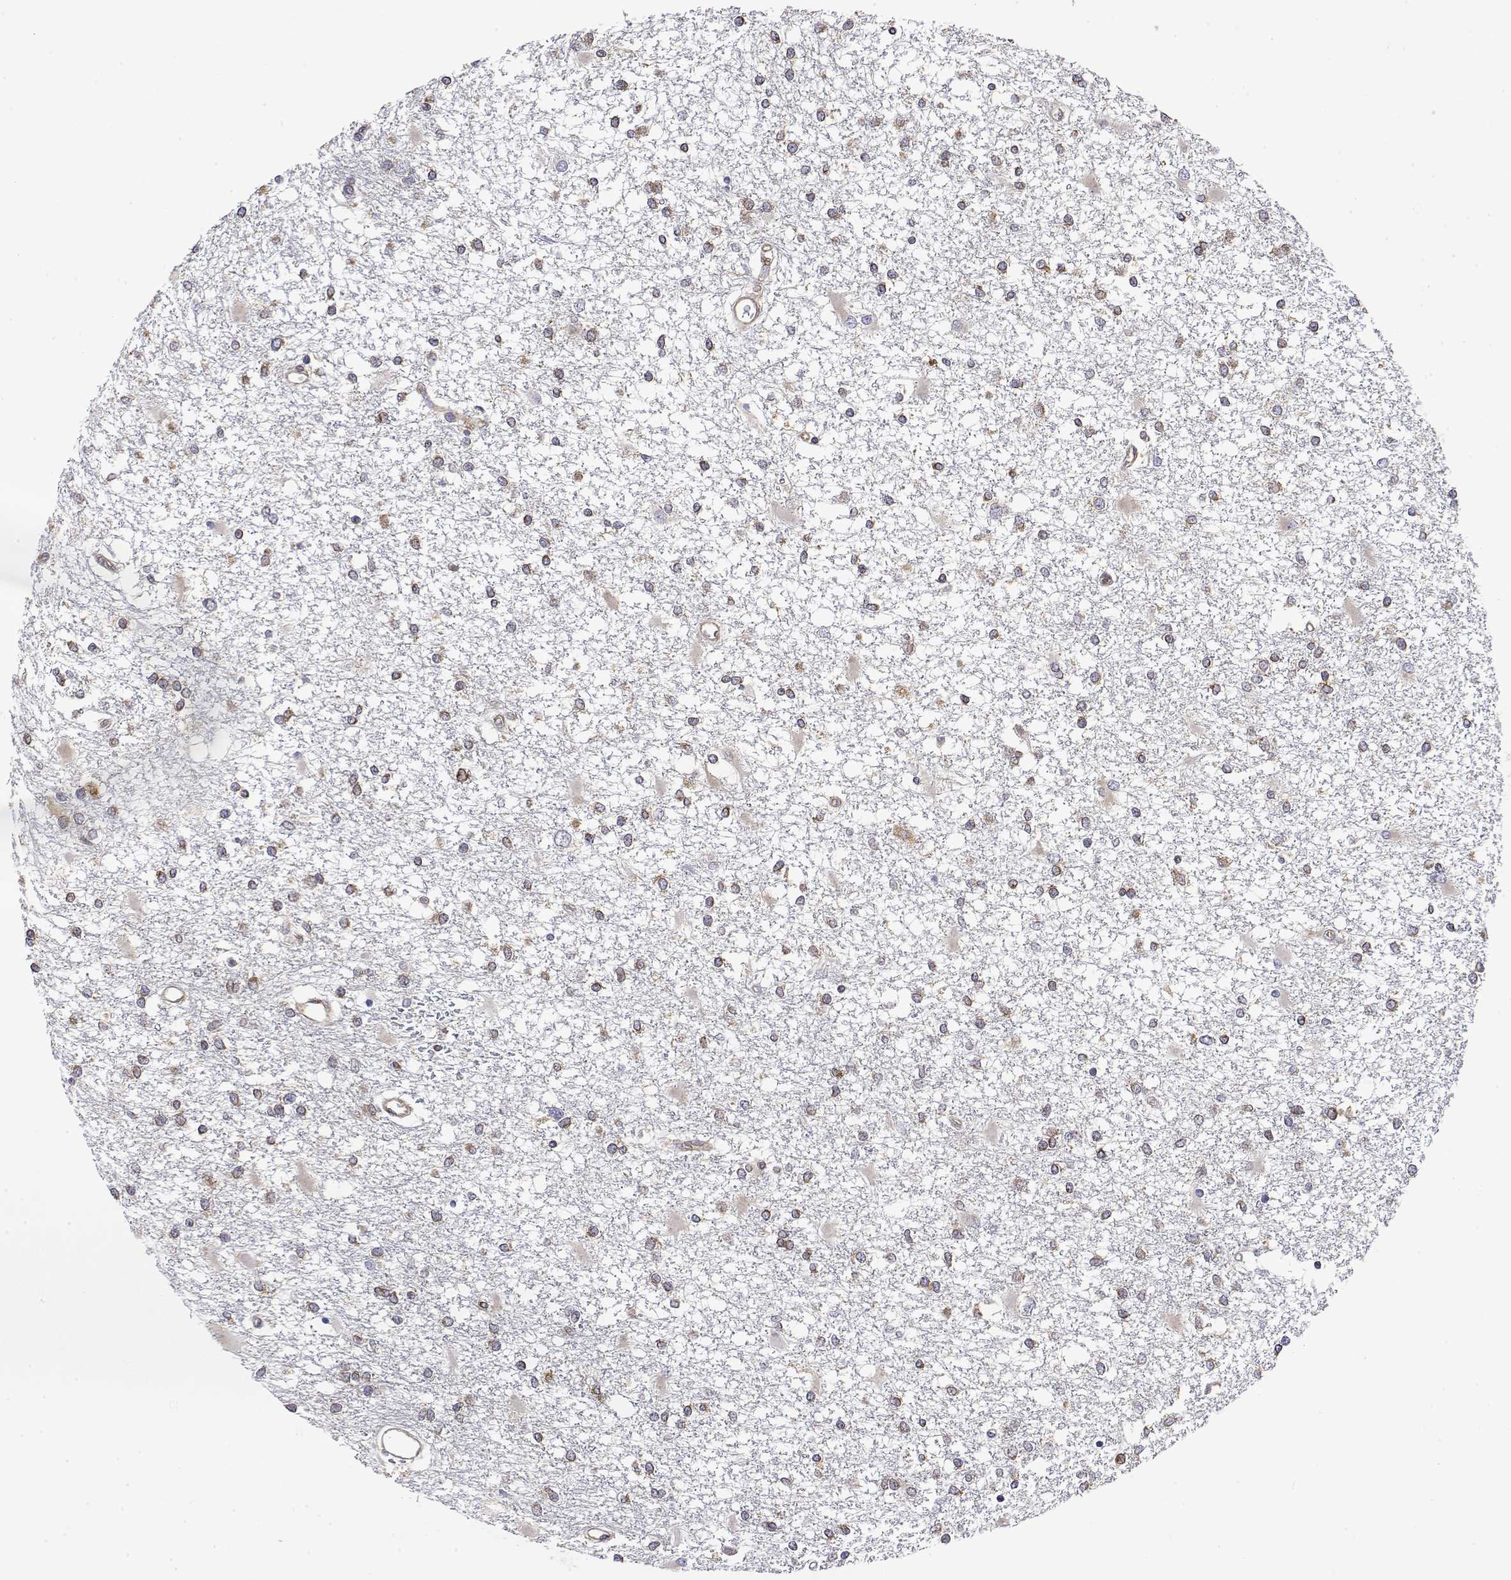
{"staining": {"intensity": "weak", "quantity": "25%-75%", "location": "cytoplasmic/membranous"}, "tissue": "glioma", "cell_type": "Tumor cells", "image_type": "cancer", "snomed": [{"axis": "morphology", "description": "Glioma, malignant, High grade"}, {"axis": "topography", "description": "Cerebral cortex"}], "caption": "This is an image of immunohistochemistry staining of glioma, which shows weak positivity in the cytoplasmic/membranous of tumor cells.", "gene": "EEF1G", "patient": {"sex": "male", "age": 79}}